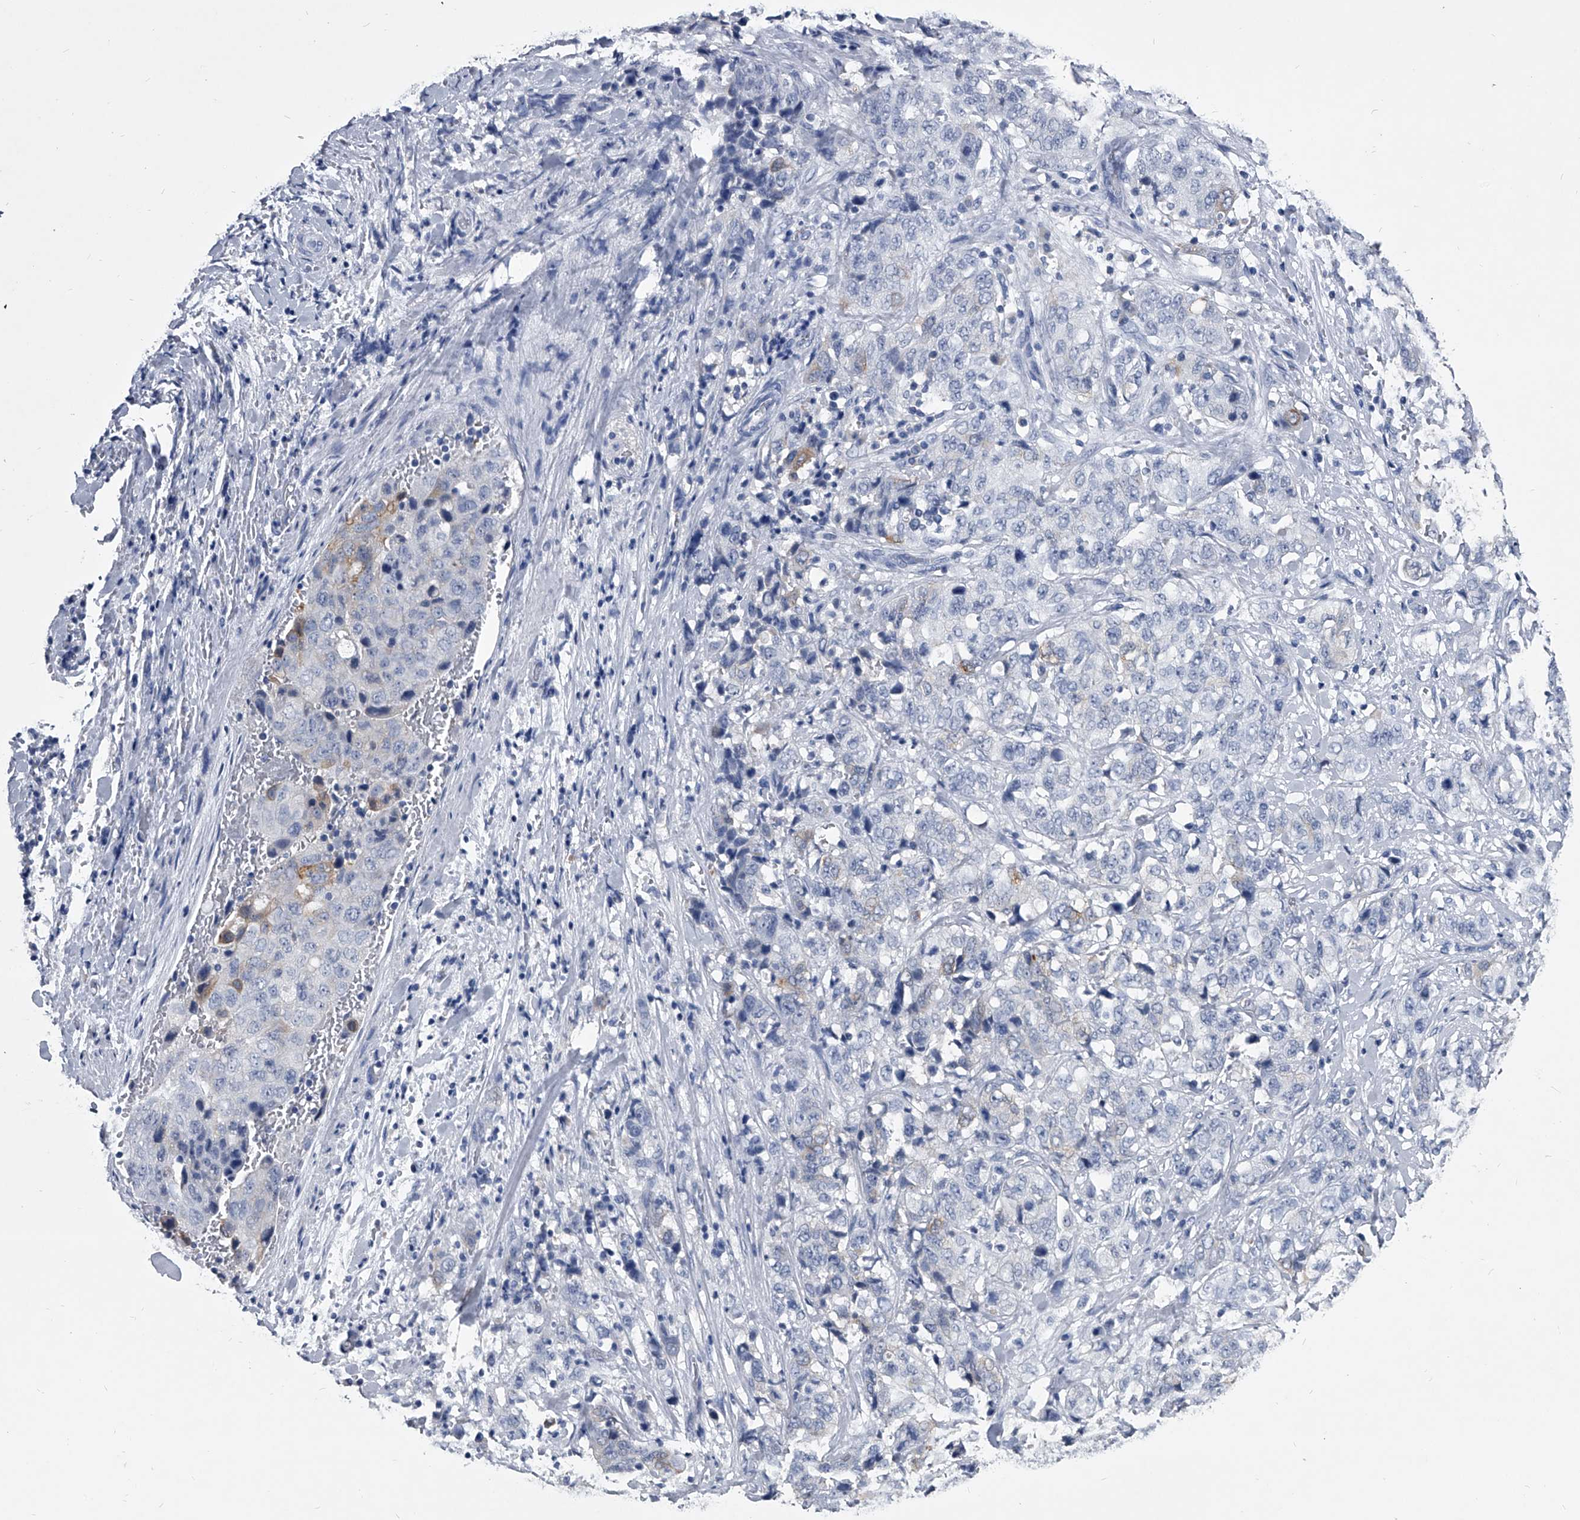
{"staining": {"intensity": "weak", "quantity": "<25%", "location": "cytoplasmic/membranous"}, "tissue": "stomach cancer", "cell_type": "Tumor cells", "image_type": "cancer", "snomed": [{"axis": "morphology", "description": "Adenocarcinoma, NOS"}, {"axis": "topography", "description": "Stomach"}], "caption": "High power microscopy histopathology image of an immunohistochemistry (IHC) histopathology image of stomach adenocarcinoma, revealing no significant staining in tumor cells. (DAB (3,3'-diaminobenzidine) immunohistochemistry, high magnification).", "gene": "BCAS1", "patient": {"sex": "male", "age": 48}}